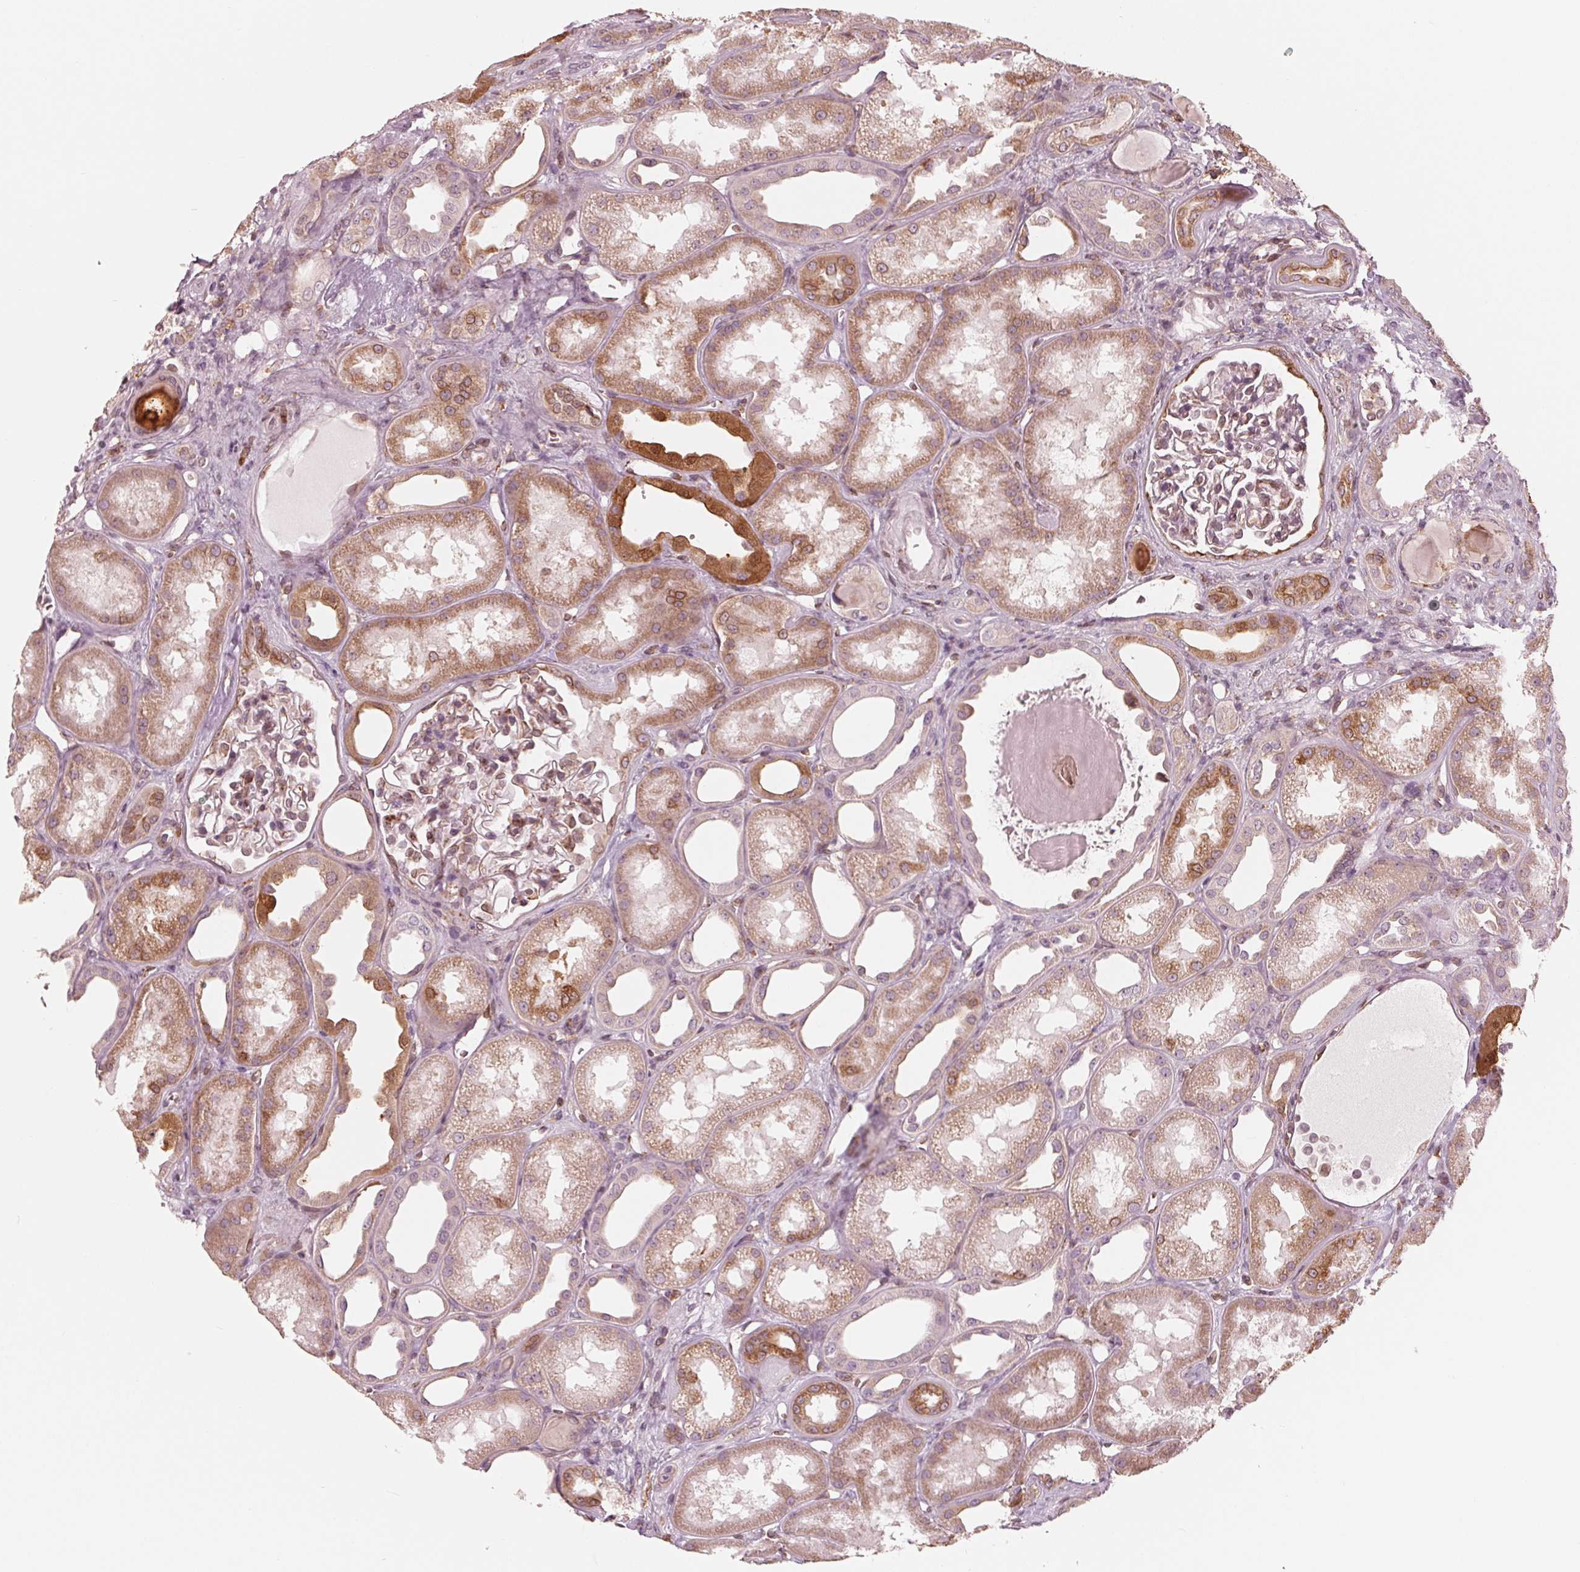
{"staining": {"intensity": "moderate", "quantity": "<25%", "location": "cytoplasmic/membranous,nuclear"}, "tissue": "kidney", "cell_type": "Cells in glomeruli", "image_type": "normal", "snomed": [{"axis": "morphology", "description": "Normal tissue, NOS"}, {"axis": "topography", "description": "Kidney"}], "caption": "Immunohistochemistry histopathology image of benign kidney: human kidney stained using IHC exhibits low levels of moderate protein expression localized specifically in the cytoplasmic/membranous,nuclear of cells in glomeruli, appearing as a cytoplasmic/membranous,nuclear brown color.", "gene": "IKBIP", "patient": {"sex": "male", "age": 61}}